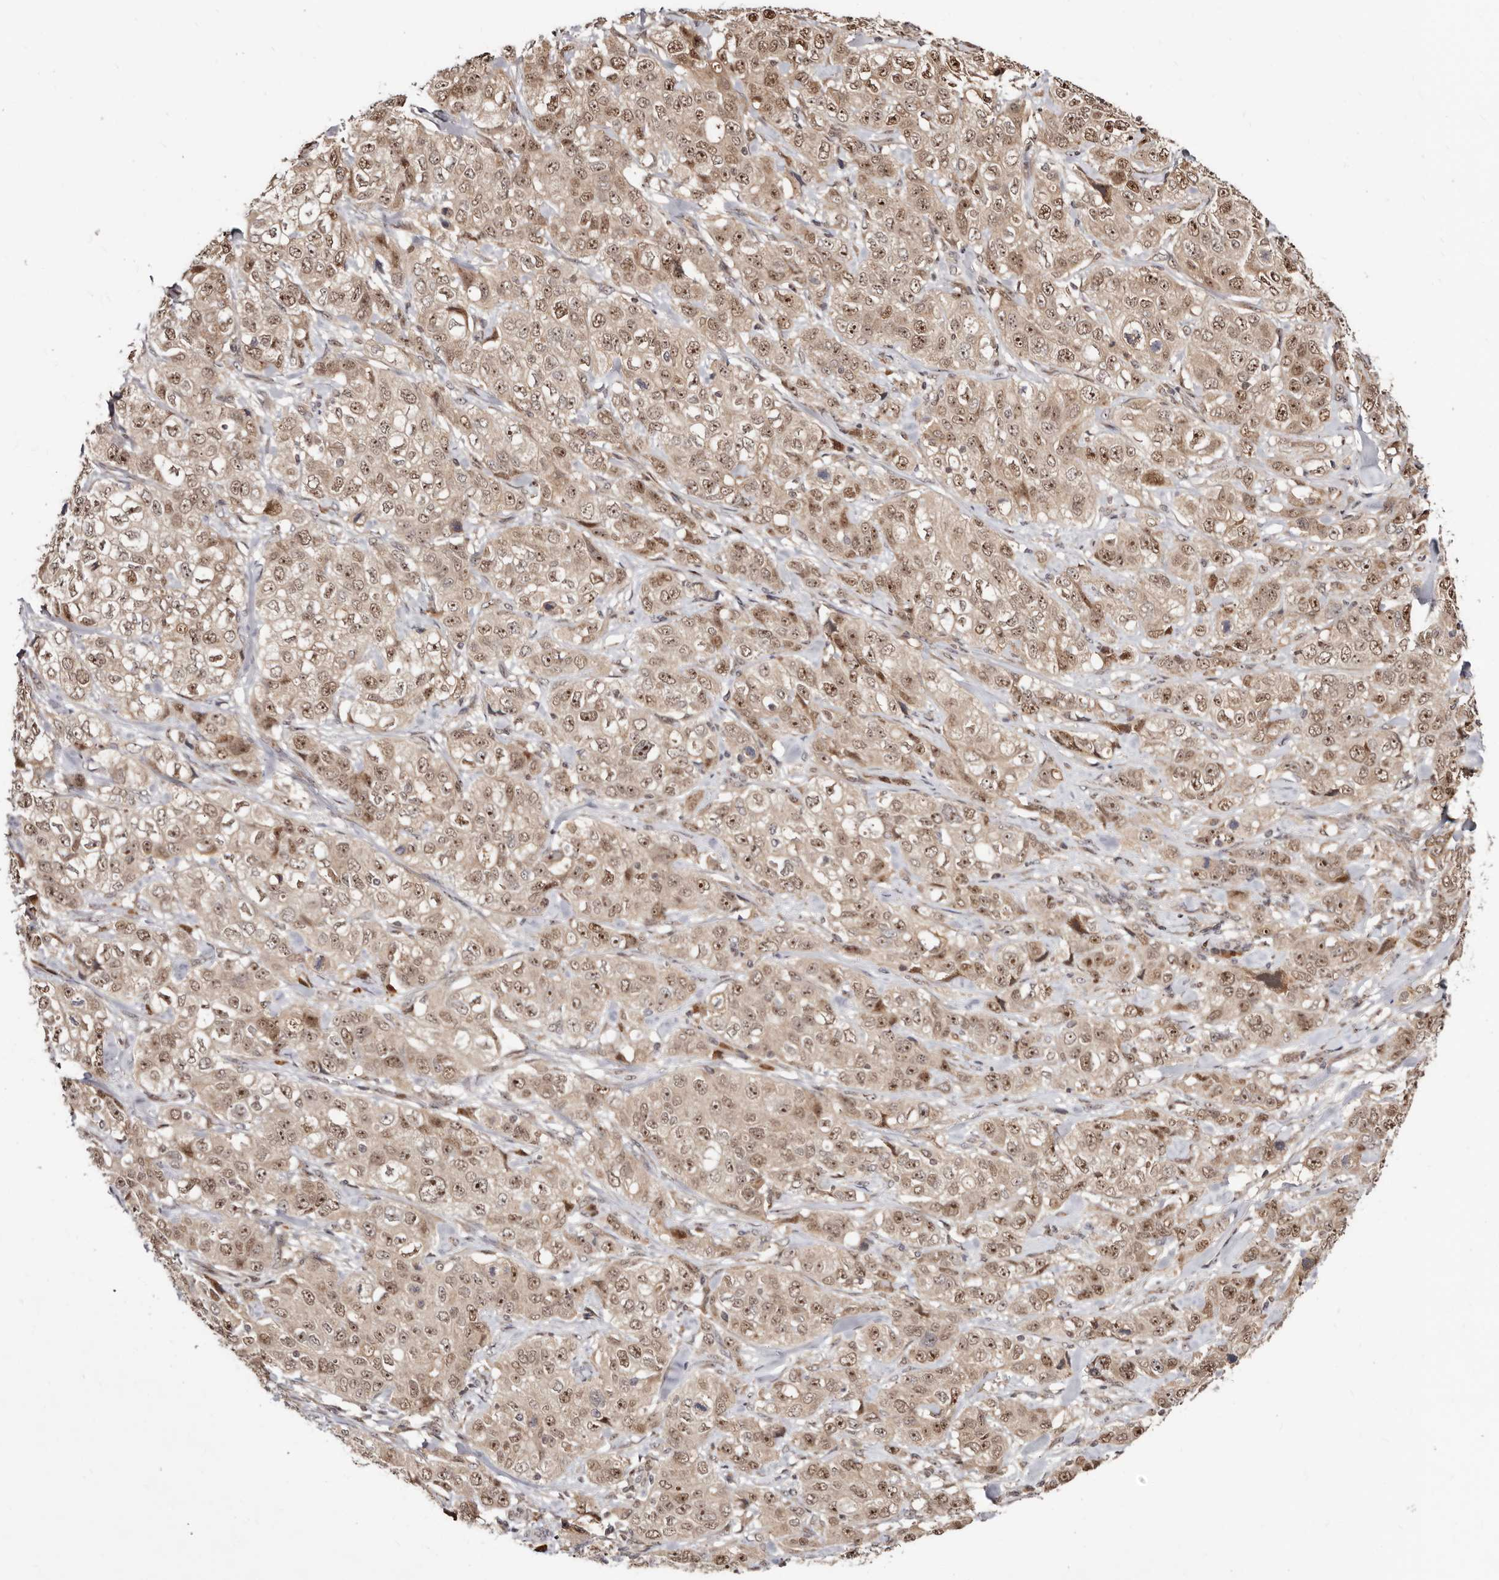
{"staining": {"intensity": "moderate", "quantity": ">75%", "location": "cytoplasmic/membranous,nuclear"}, "tissue": "stomach cancer", "cell_type": "Tumor cells", "image_type": "cancer", "snomed": [{"axis": "morphology", "description": "Adenocarcinoma, NOS"}, {"axis": "topography", "description": "Stomach"}], "caption": "Stomach cancer stained for a protein displays moderate cytoplasmic/membranous and nuclear positivity in tumor cells. (Brightfield microscopy of DAB IHC at high magnification).", "gene": "APOL6", "patient": {"sex": "male", "age": 48}}